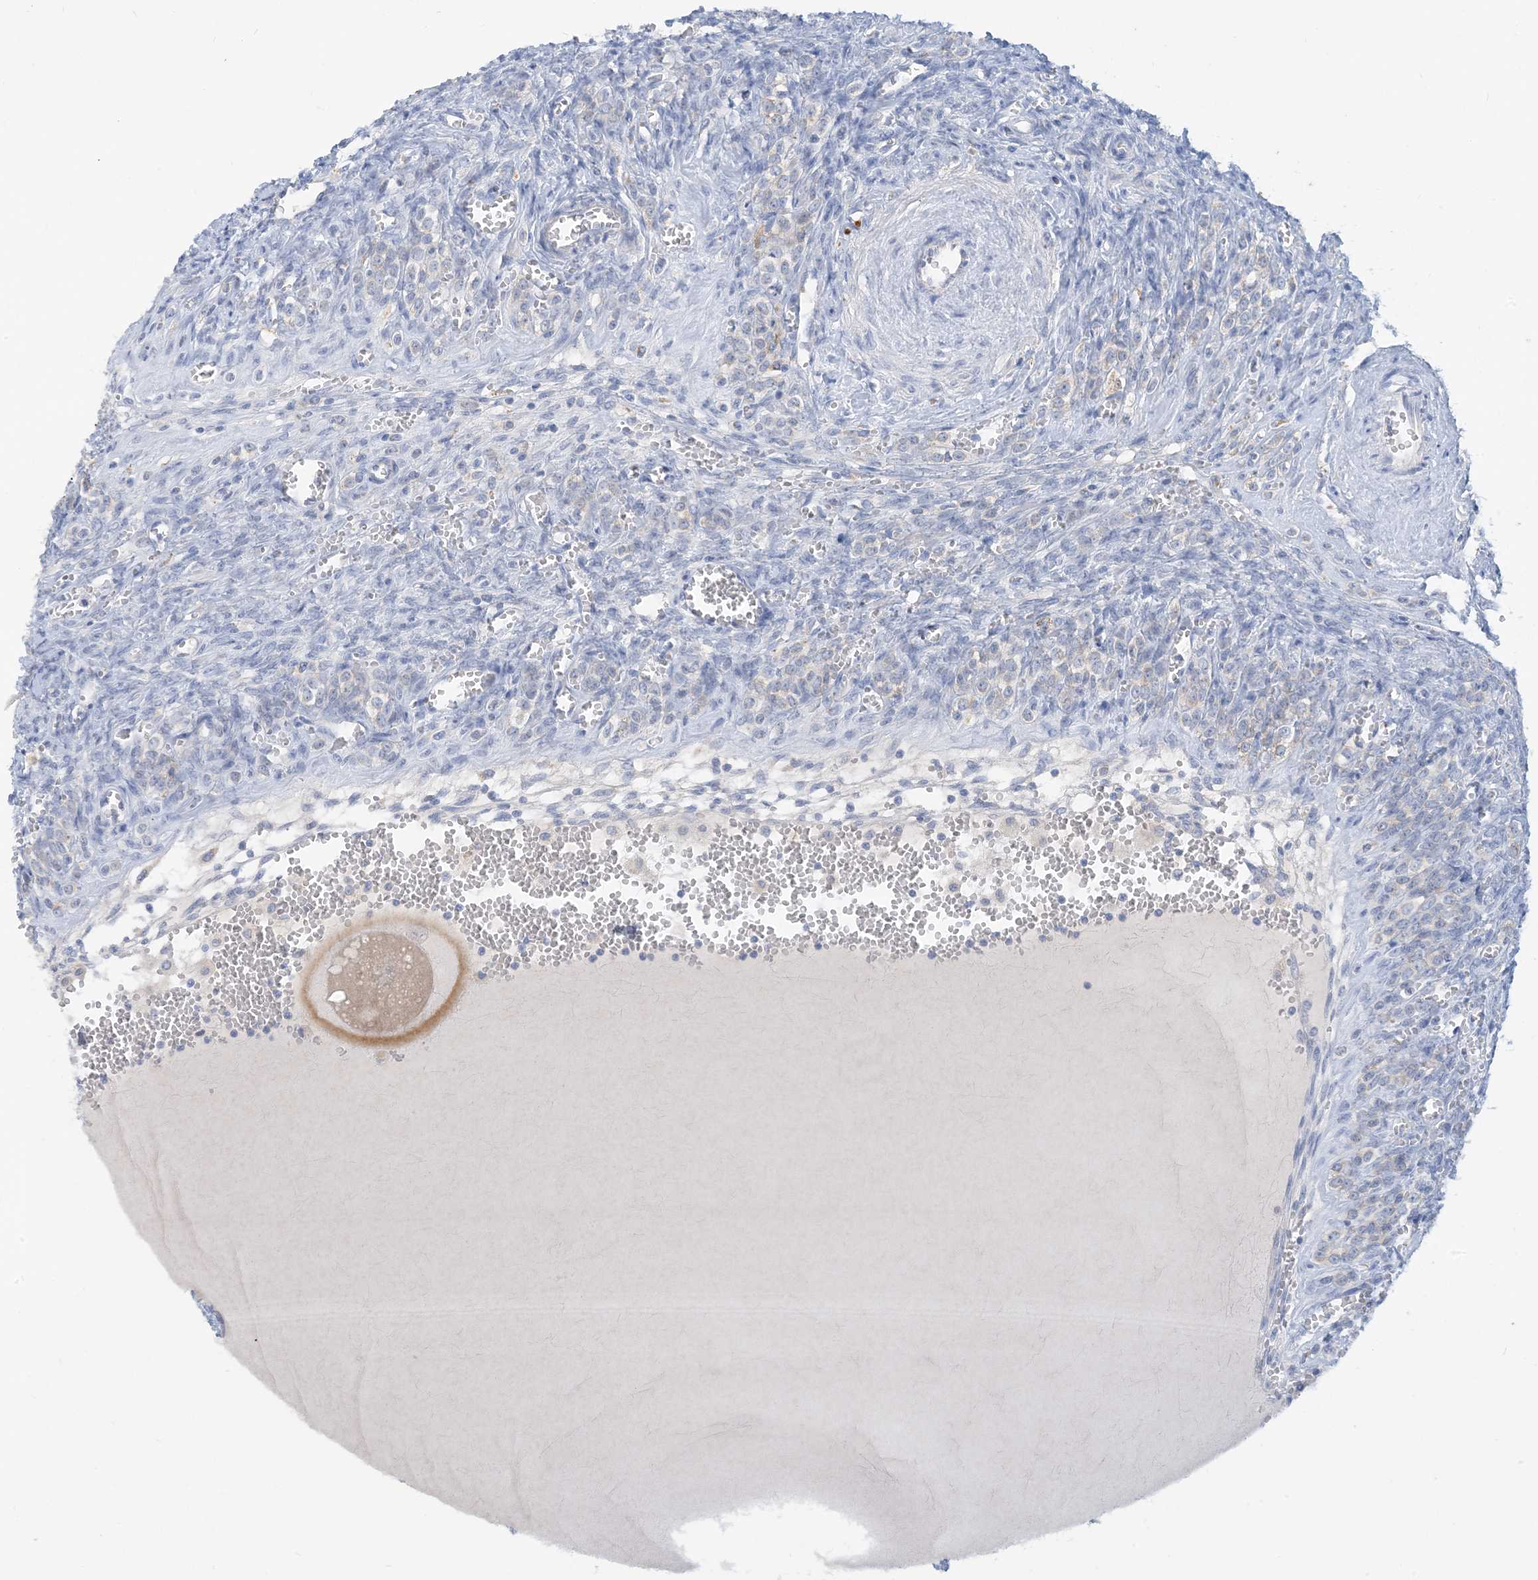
{"staining": {"intensity": "negative", "quantity": "none", "location": "none"}, "tissue": "ovary", "cell_type": "Ovarian stroma cells", "image_type": "normal", "snomed": [{"axis": "morphology", "description": "Normal tissue, NOS"}, {"axis": "topography", "description": "Ovary"}], "caption": "A histopathology image of ovary stained for a protein displays no brown staining in ovarian stroma cells. (Stains: DAB (3,3'-diaminobenzidine) IHC with hematoxylin counter stain, Microscopy: brightfield microscopy at high magnification).", "gene": "ZCCHC12", "patient": {"sex": "female", "age": 41}}